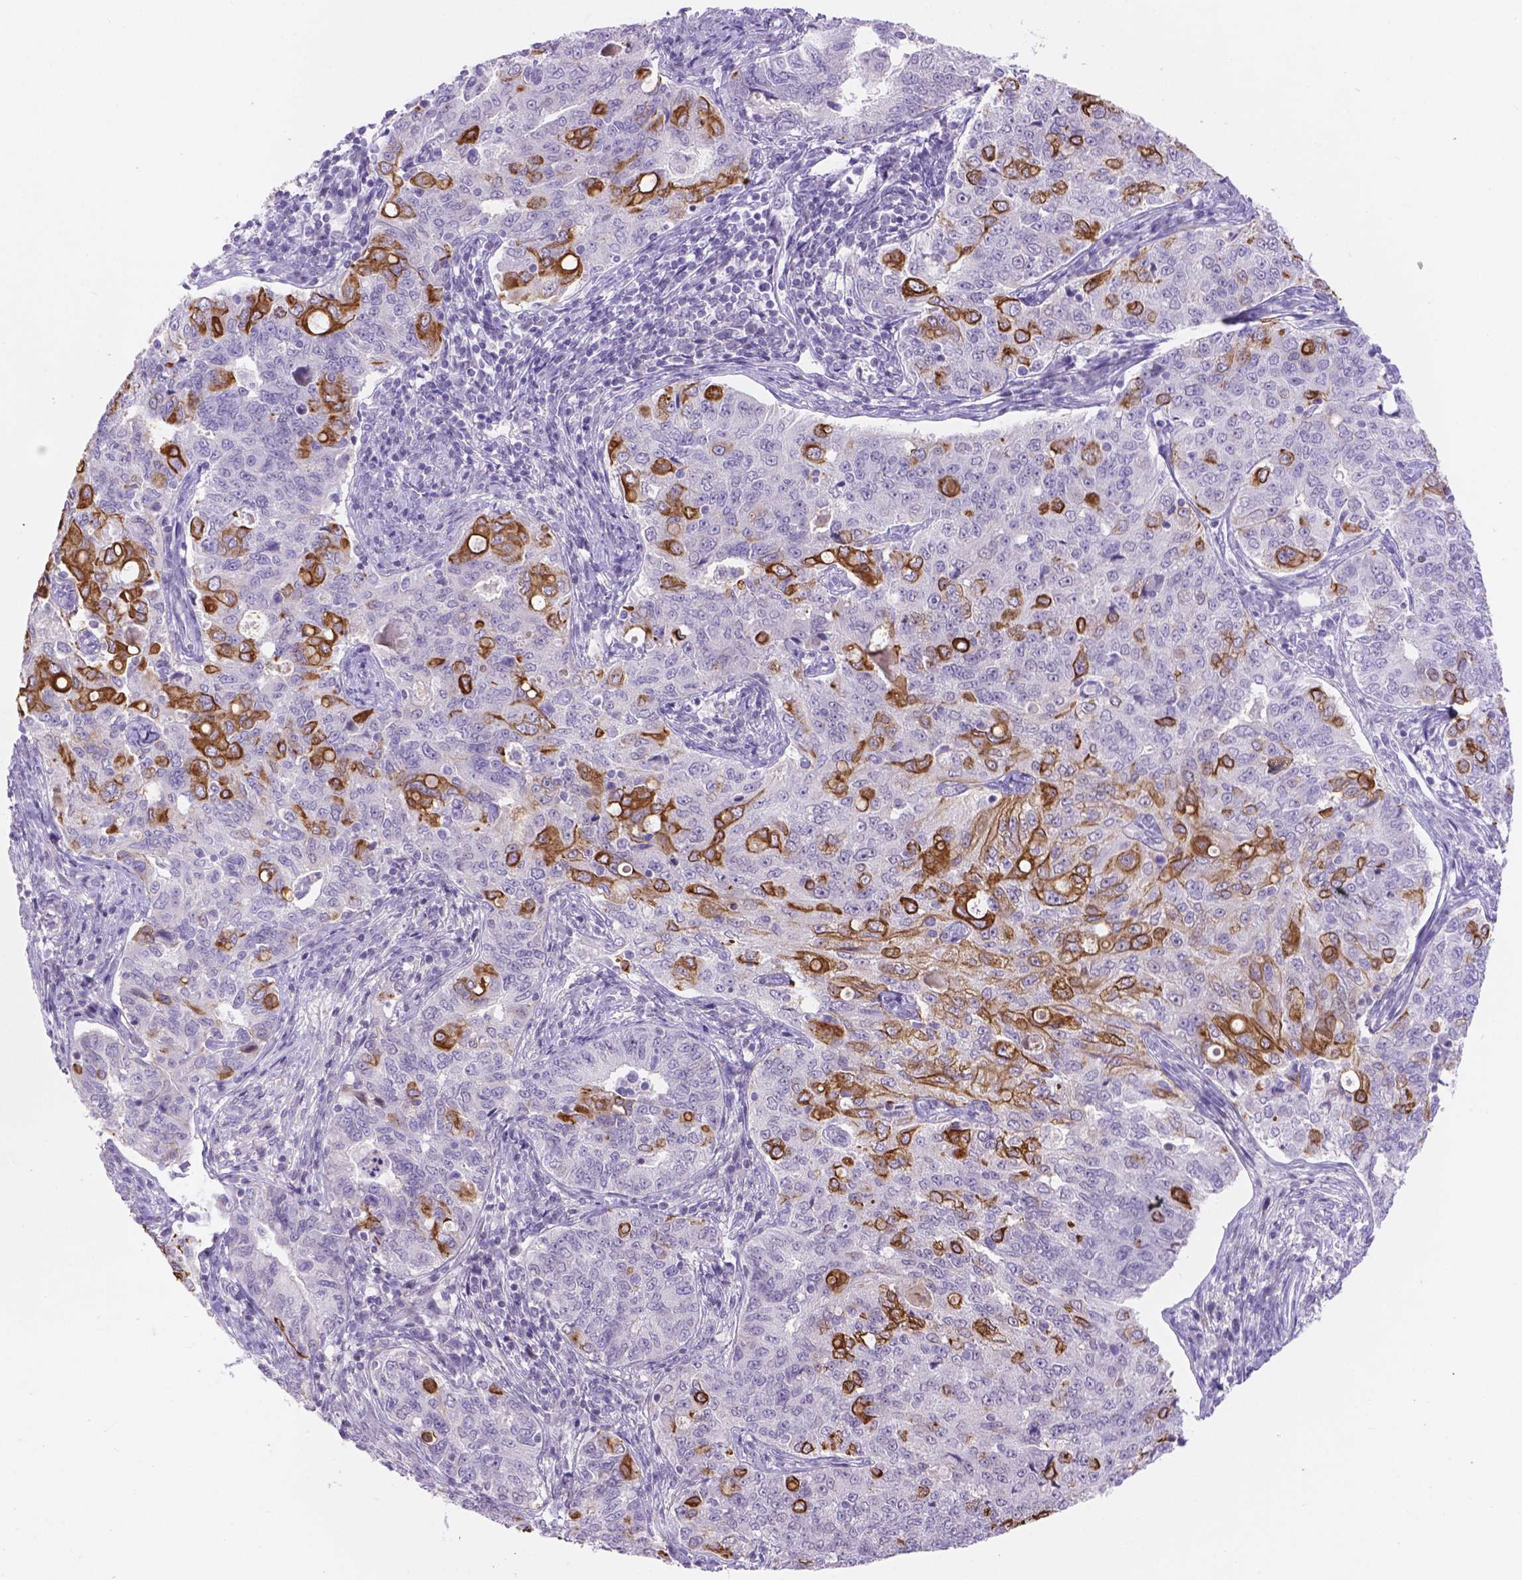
{"staining": {"intensity": "moderate", "quantity": "<25%", "location": "cytoplasmic/membranous"}, "tissue": "endometrial cancer", "cell_type": "Tumor cells", "image_type": "cancer", "snomed": [{"axis": "morphology", "description": "Adenocarcinoma, NOS"}, {"axis": "topography", "description": "Endometrium"}], "caption": "Moderate cytoplasmic/membranous expression is seen in about <25% of tumor cells in endometrial cancer (adenocarcinoma). (DAB (3,3'-diaminobenzidine) = brown stain, brightfield microscopy at high magnification).", "gene": "DMWD", "patient": {"sex": "female", "age": 43}}